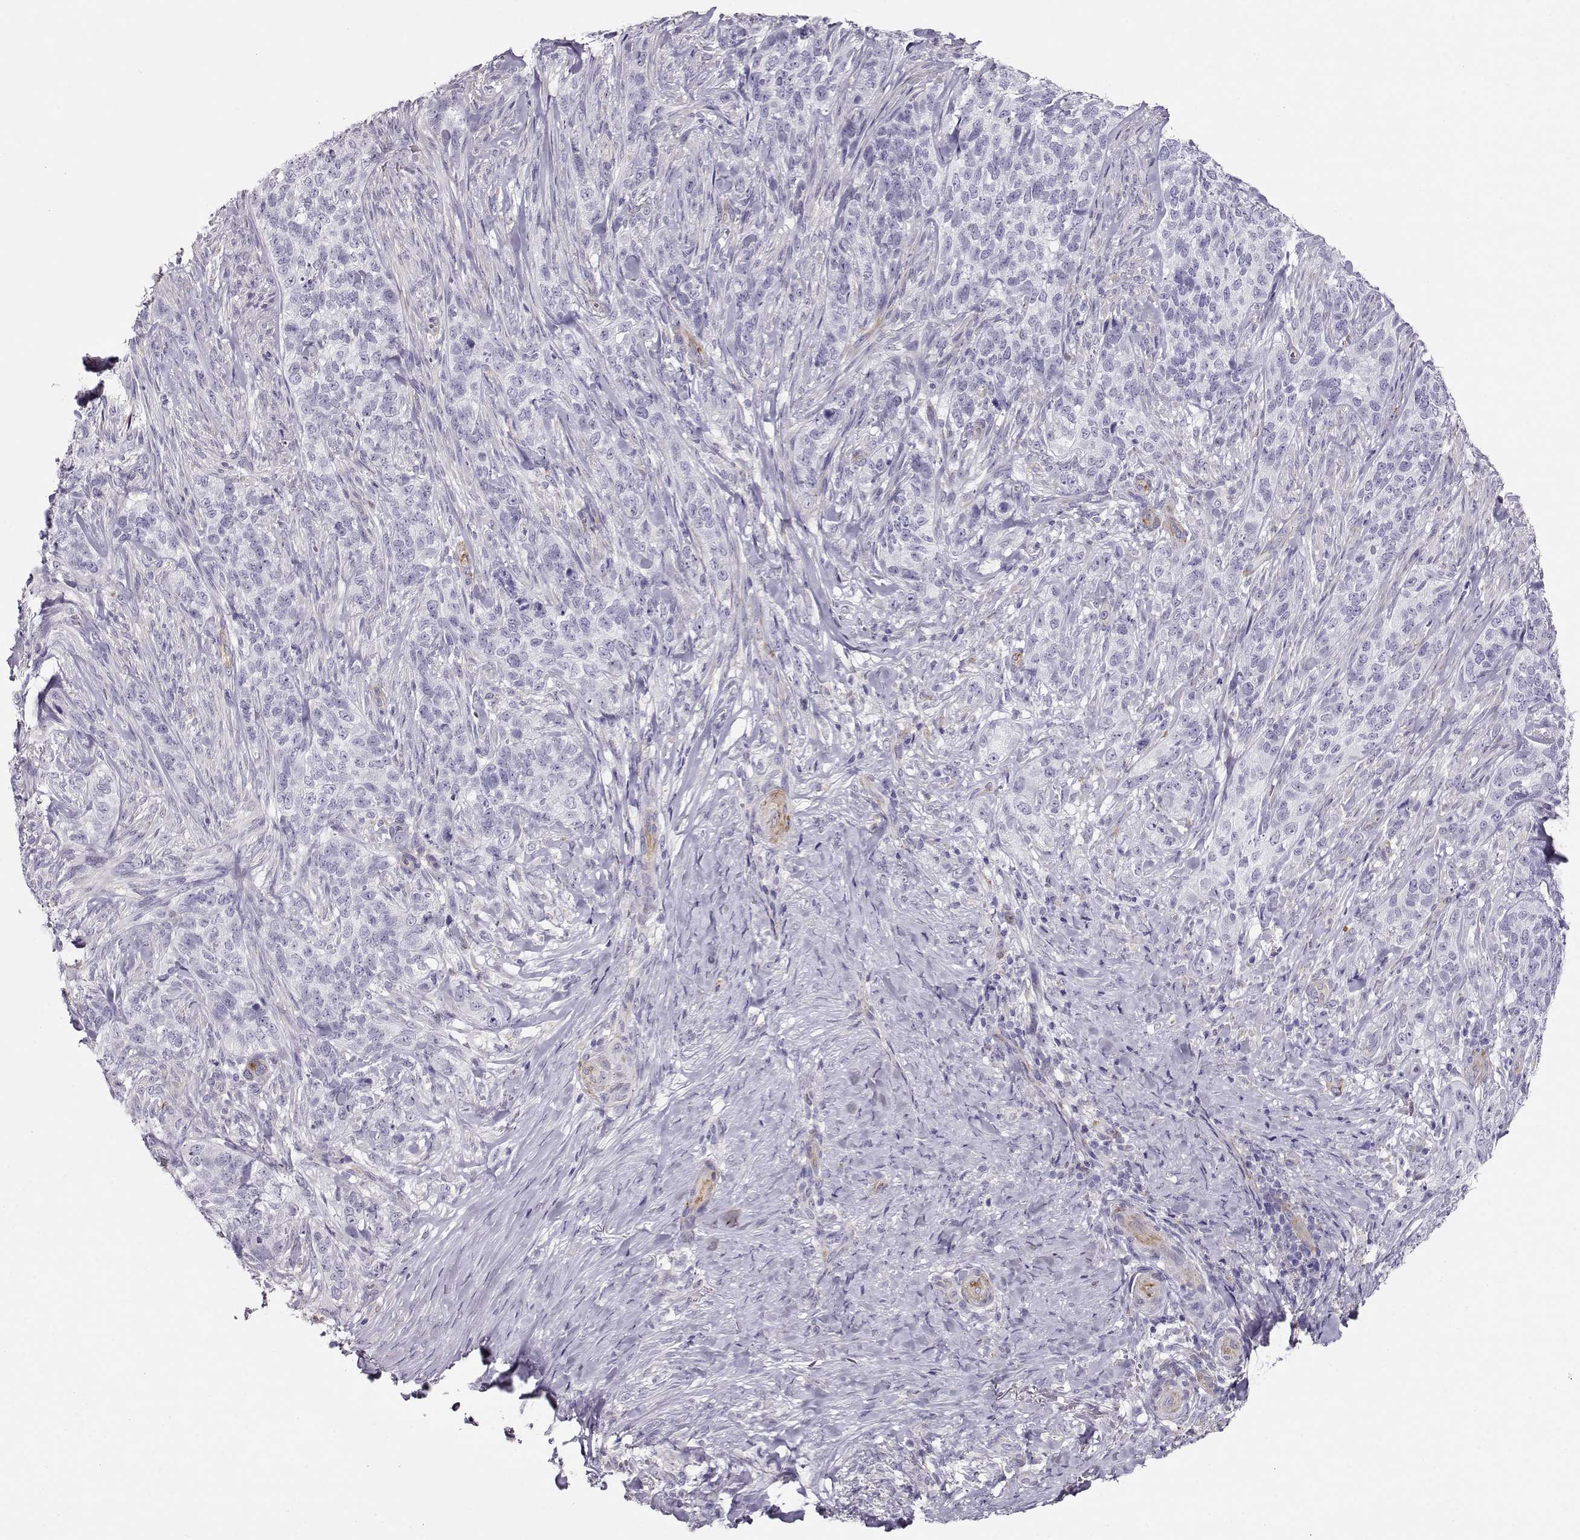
{"staining": {"intensity": "negative", "quantity": "none", "location": "none"}, "tissue": "skin cancer", "cell_type": "Tumor cells", "image_type": "cancer", "snomed": [{"axis": "morphology", "description": "Basal cell carcinoma"}, {"axis": "topography", "description": "Skin"}], "caption": "Histopathology image shows no significant protein positivity in tumor cells of skin cancer (basal cell carcinoma).", "gene": "RBM44", "patient": {"sex": "female", "age": 69}}